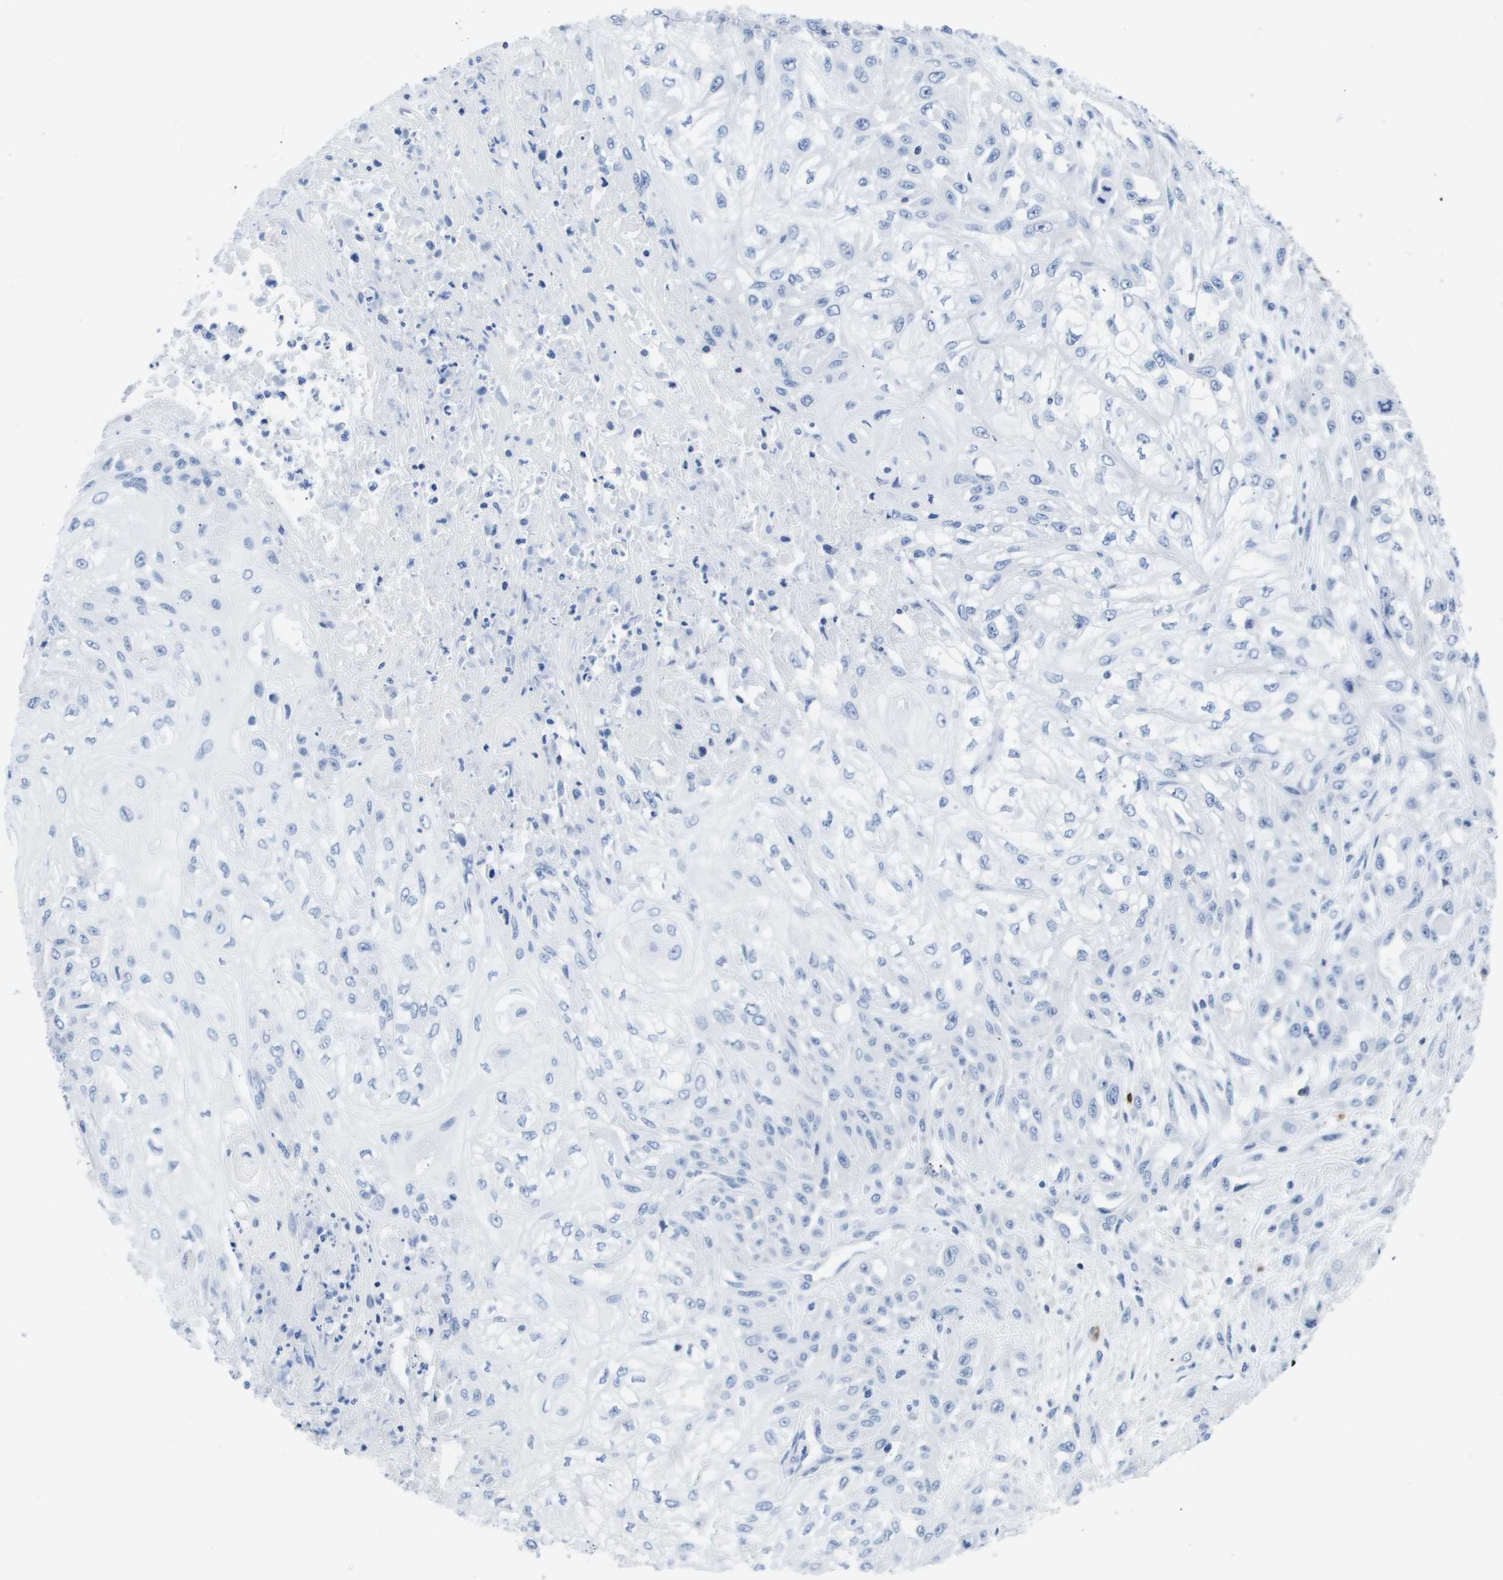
{"staining": {"intensity": "negative", "quantity": "none", "location": "none"}, "tissue": "skin cancer", "cell_type": "Tumor cells", "image_type": "cancer", "snomed": [{"axis": "morphology", "description": "Squamous cell carcinoma, NOS"}, {"axis": "morphology", "description": "Squamous cell carcinoma, metastatic, NOS"}, {"axis": "topography", "description": "Skin"}, {"axis": "topography", "description": "Lymph node"}], "caption": "Immunohistochemistry (IHC) image of neoplastic tissue: human skin cancer (squamous cell carcinoma) stained with DAB (3,3'-diaminobenzidine) exhibits no significant protein expression in tumor cells.", "gene": "MS4A1", "patient": {"sex": "male", "age": 75}}